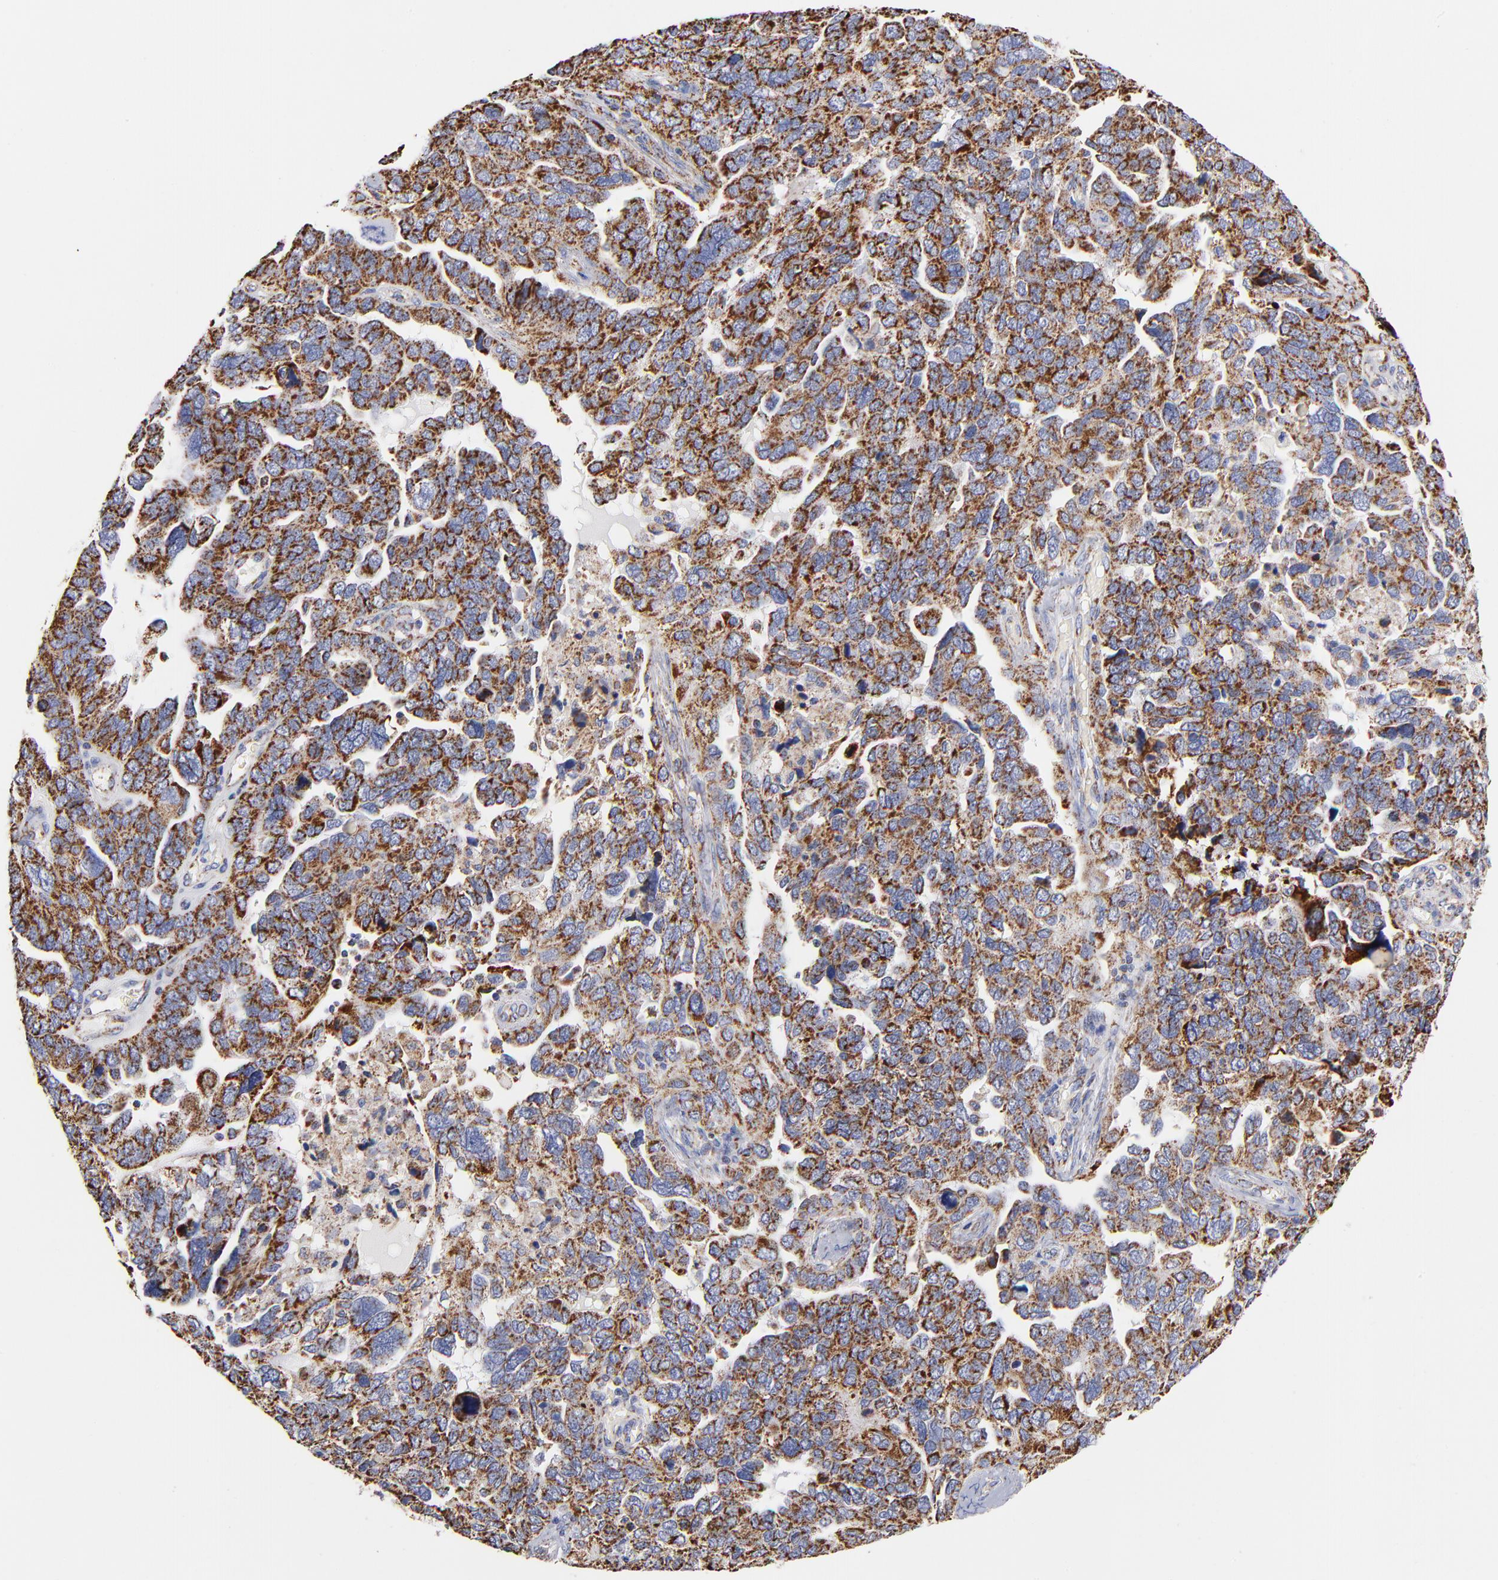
{"staining": {"intensity": "strong", "quantity": ">75%", "location": "cytoplasmic/membranous"}, "tissue": "ovarian cancer", "cell_type": "Tumor cells", "image_type": "cancer", "snomed": [{"axis": "morphology", "description": "Cystadenocarcinoma, serous, NOS"}, {"axis": "topography", "description": "Ovary"}], "caption": "An image of human serous cystadenocarcinoma (ovarian) stained for a protein reveals strong cytoplasmic/membranous brown staining in tumor cells.", "gene": "PHB1", "patient": {"sex": "female", "age": 64}}